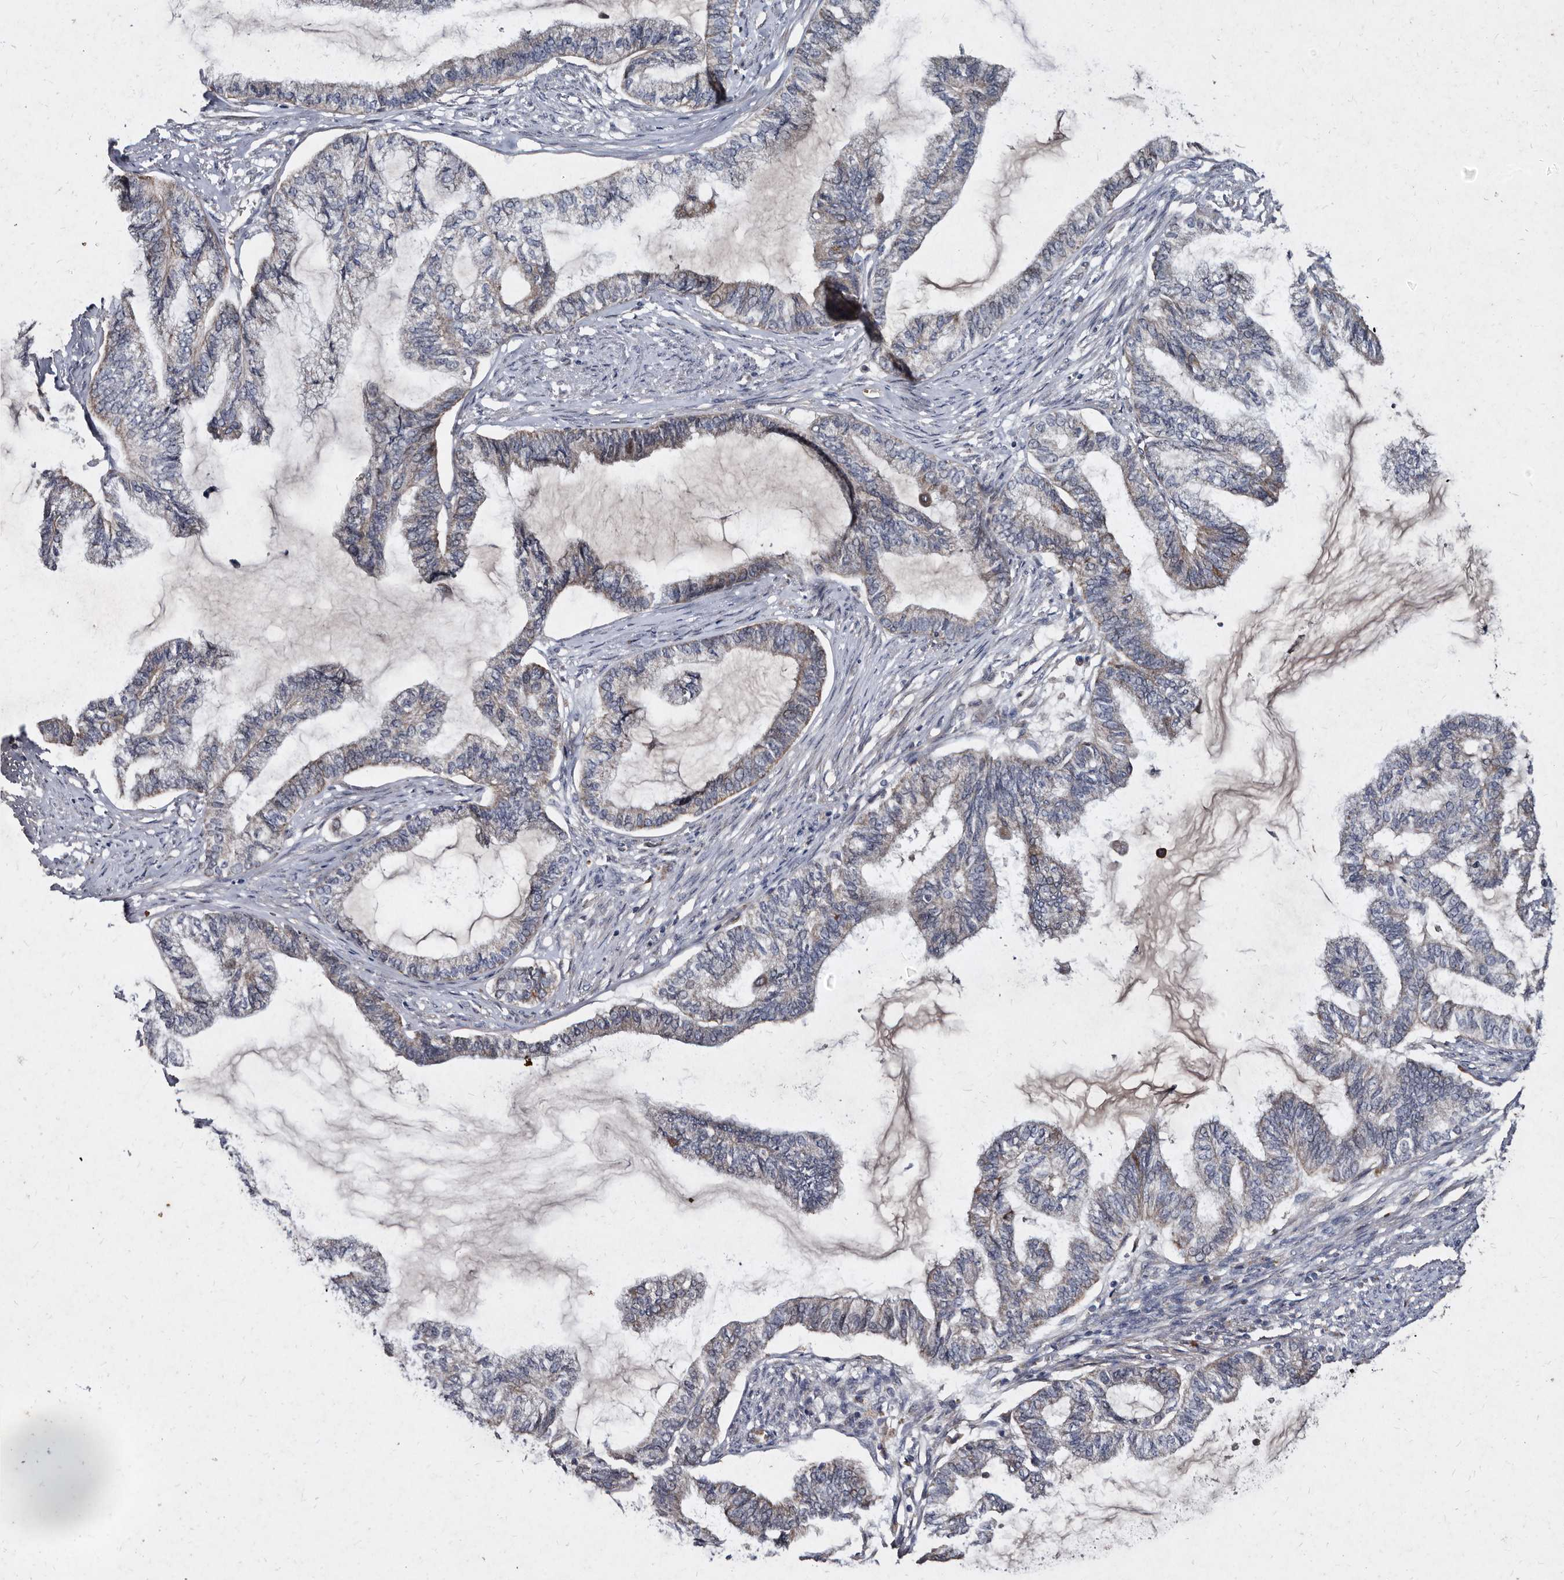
{"staining": {"intensity": "weak", "quantity": "<25%", "location": "cytoplasmic/membranous"}, "tissue": "endometrial cancer", "cell_type": "Tumor cells", "image_type": "cancer", "snomed": [{"axis": "morphology", "description": "Adenocarcinoma, NOS"}, {"axis": "topography", "description": "Endometrium"}], "caption": "Immunohistochemical staining of endometrial cancer (adenocarcinoma) demonstrates no significant positivity in tumor cells.", "gene": "YPEL3", "patient": {"sex": "female", "age": 86}}